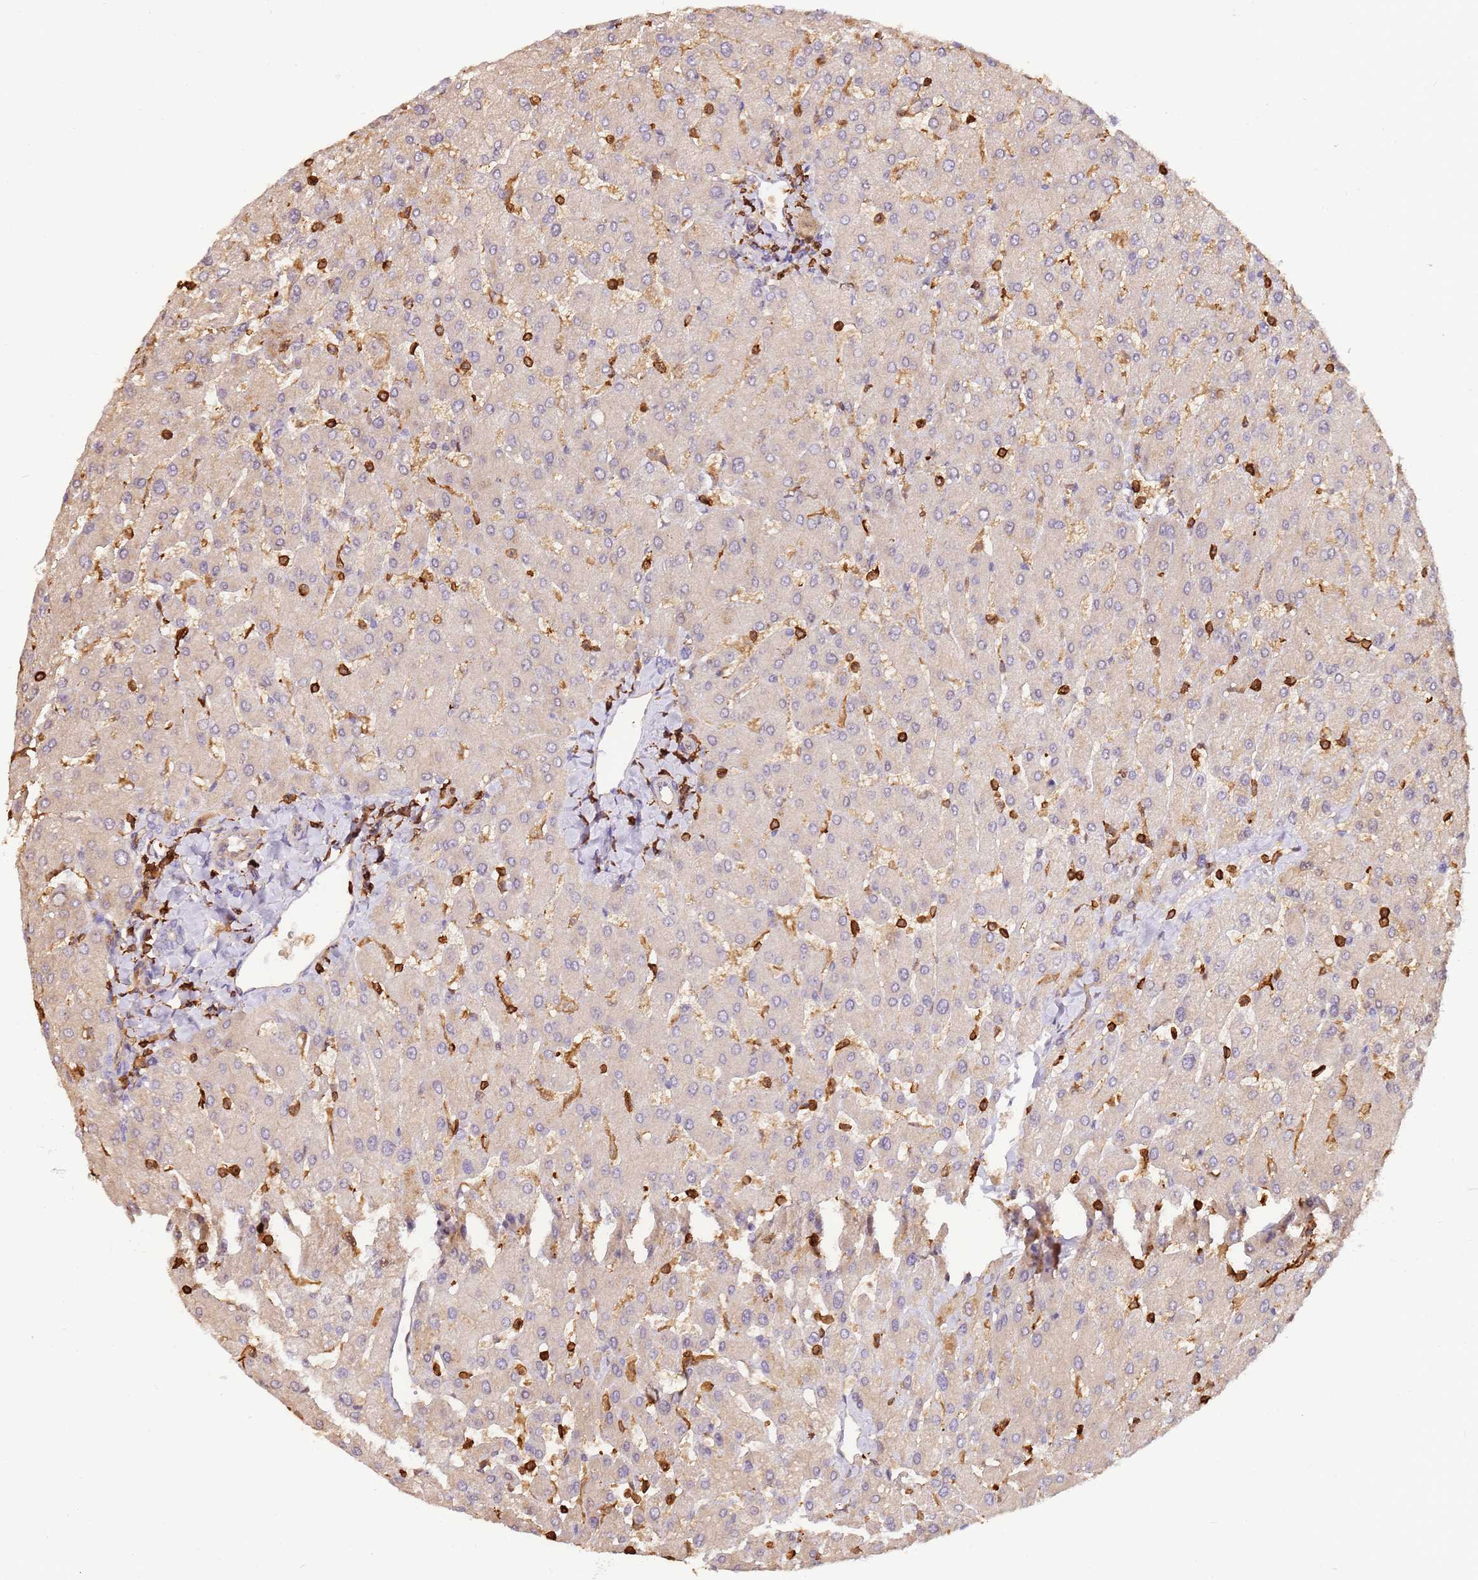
{"staining": {"intensity": "negative", "quantity": "none", "location": "none"}, "tissue": "liver", "cell_type": "Cholangiocytes", "image_type": "normal", "snomed": [{"axis": "morphology", "description": "Normal tissue, NOS"}, {"axis": "topography", "description": "Liver"}], "caption": "The micrograph shows no significant staining in cholangiocytes of liver. (Stains: DAB (3,3'-diaminobenzidine) immunohistochemistry with hematoxylin counter stain, Microscopy: brightfield microscopy at high magnification).", "gene": "OR6P1", "patient": {"sex": "male", "age": 55}}